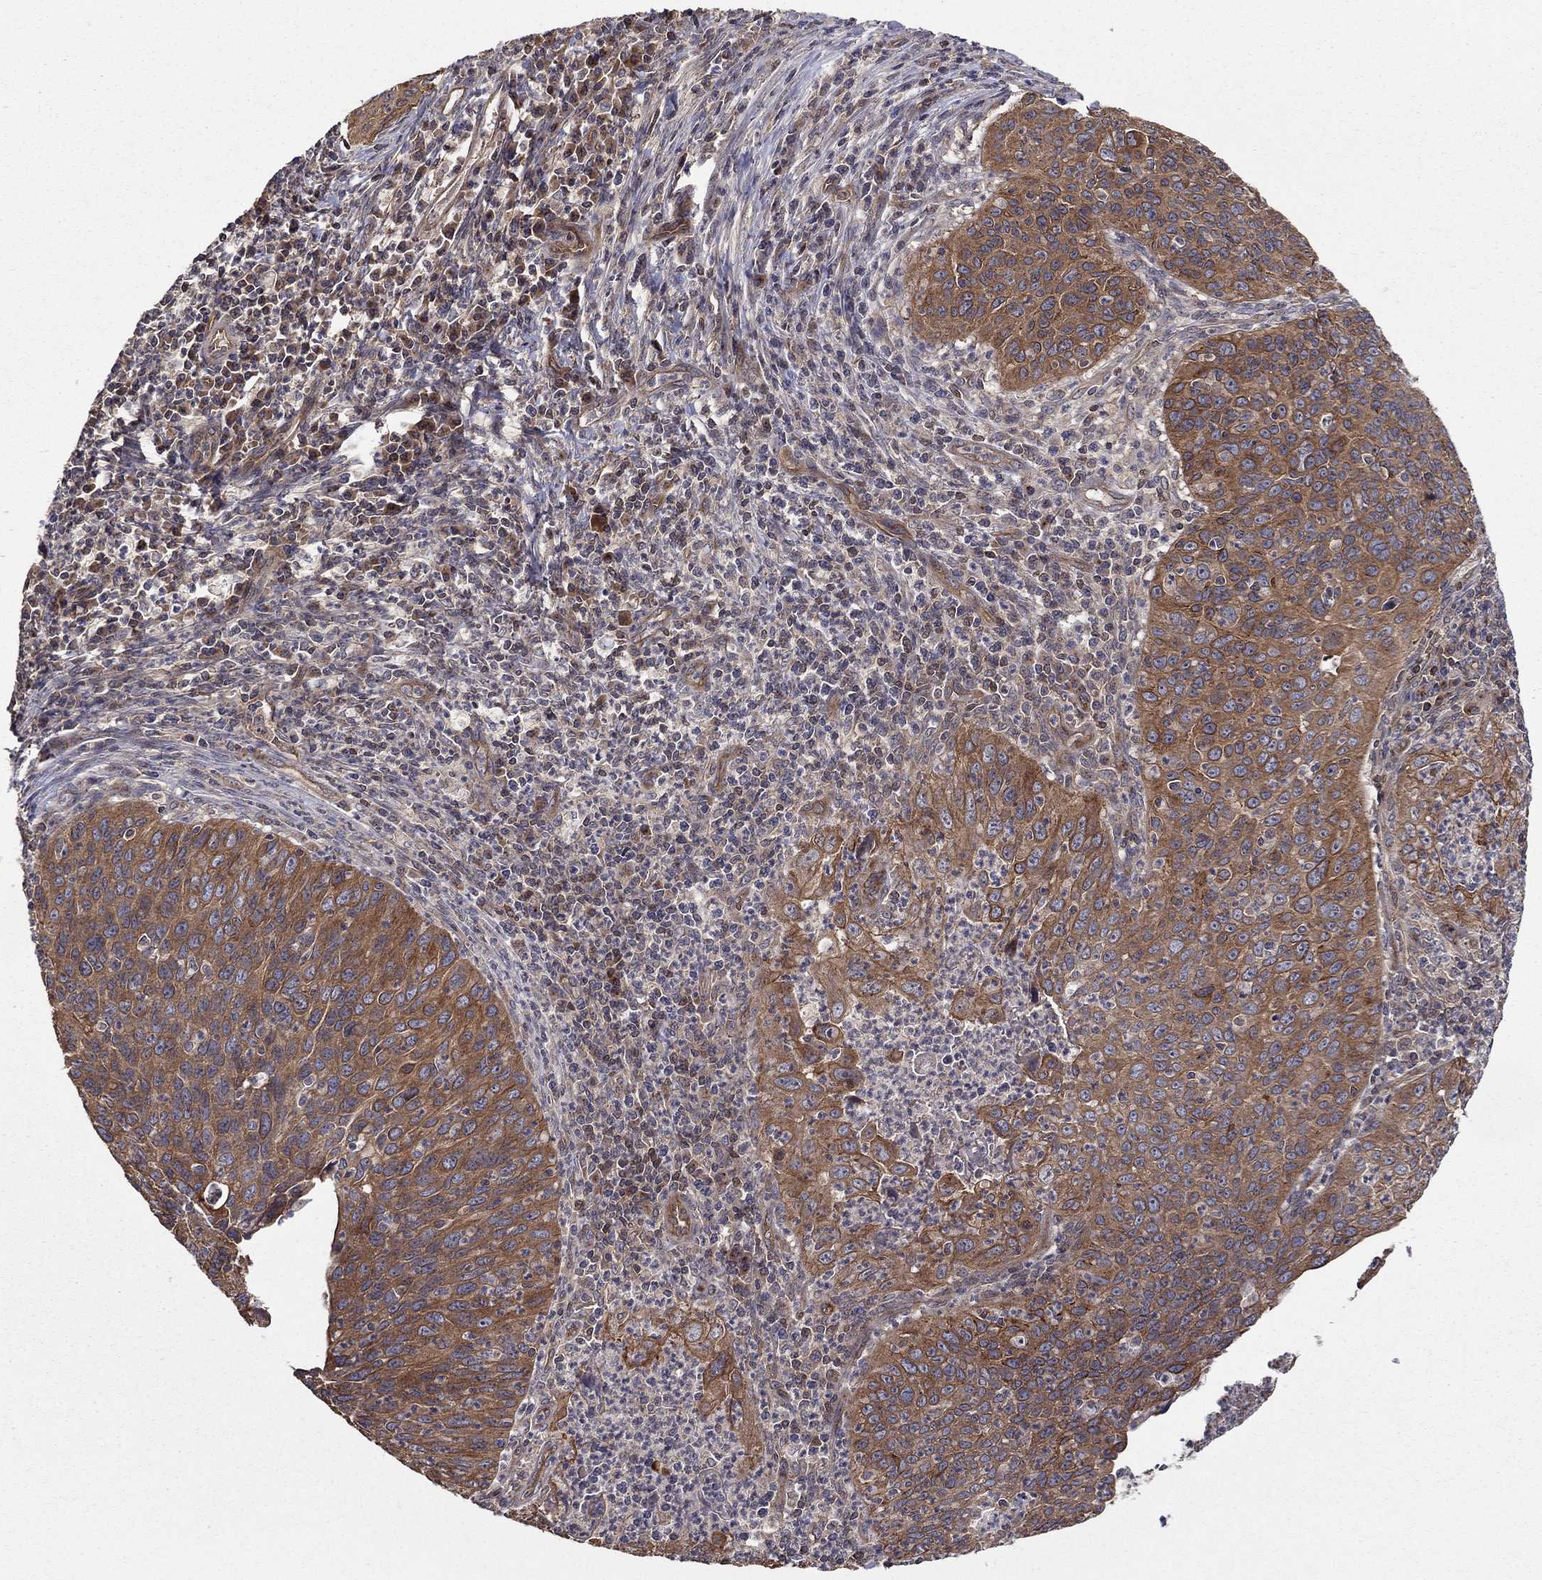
{"staining": {"intensity": "strong", "quantity": ">75%", "location": "cytoplasmic/membranous"}, "tissue": "cervical cancer", "cell_type": "Tumor cells", "image_type": "cancer", "snomed": [{"axis": "morphology", "description": "Squamous cell carcinoma, NOS"}, {"axis": "topography", "description": "Cervix"}], "caption": "Human cervical cancer (squamous cell carcinoma) stained for a protein (brown) shows strong cytoplasmic/membranous positive staining in about >75% of tumor cells.", "gene": "BMERB1", "patient": {"sex": "female", "age": 26}}